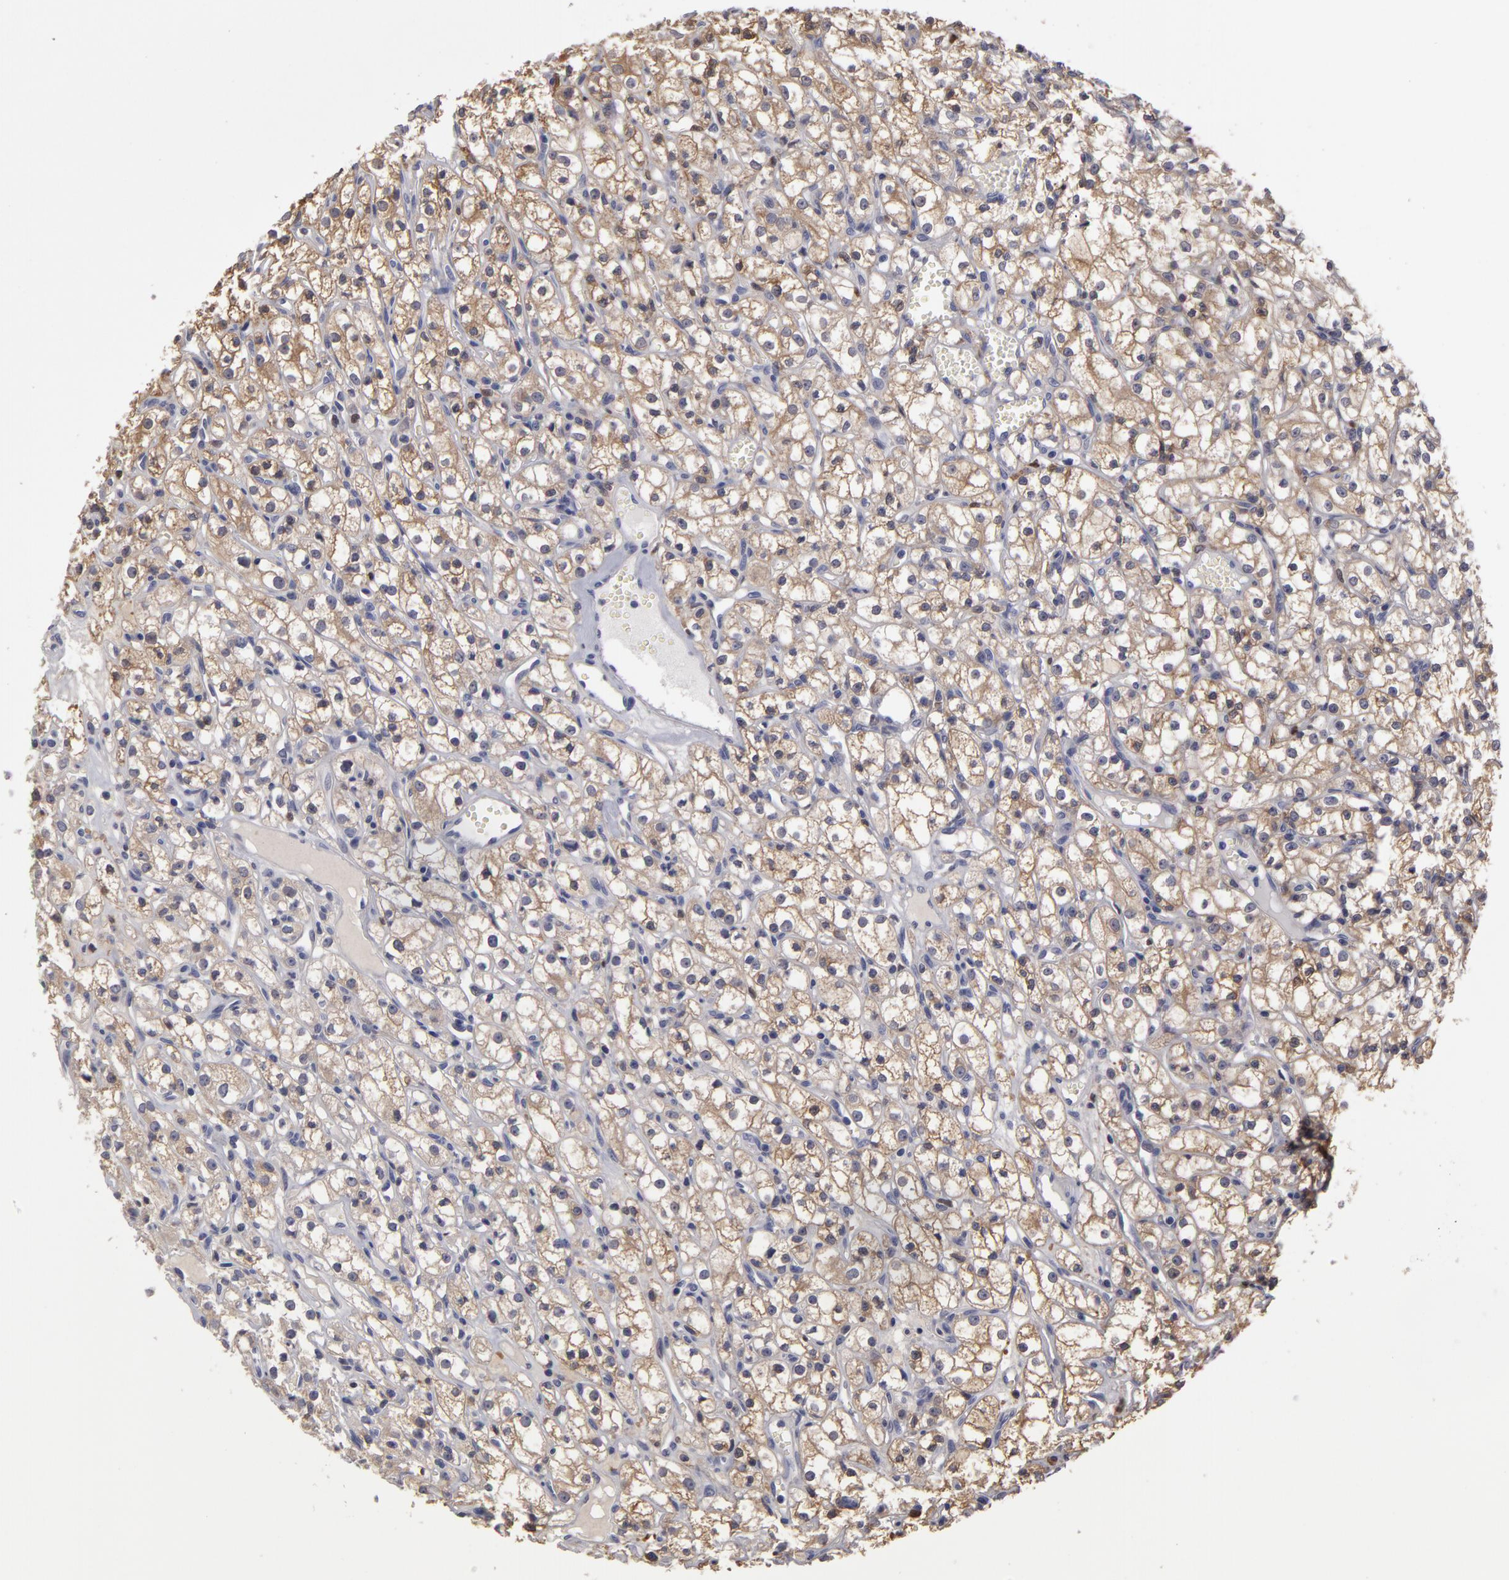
{"staining": {"intensity": "weak", "quantity": "<25%", "location": "cytoplasmic/membranous"}, "tissue": "renal cancer", "cell_type": "Tumor cells", "image_type": "cancer", "snomed": [{"axis": "morphology", "description": "Adenocarcinoma, NOS"}, {"axis": "topography", "description": "Kidney"}], "caption": "The photomicrograph shows no significant expression in tumor cells of adenocarcinoma (renal).", "gene": "GNPDA1", "patient": {"sex": "male", "age": 61}}